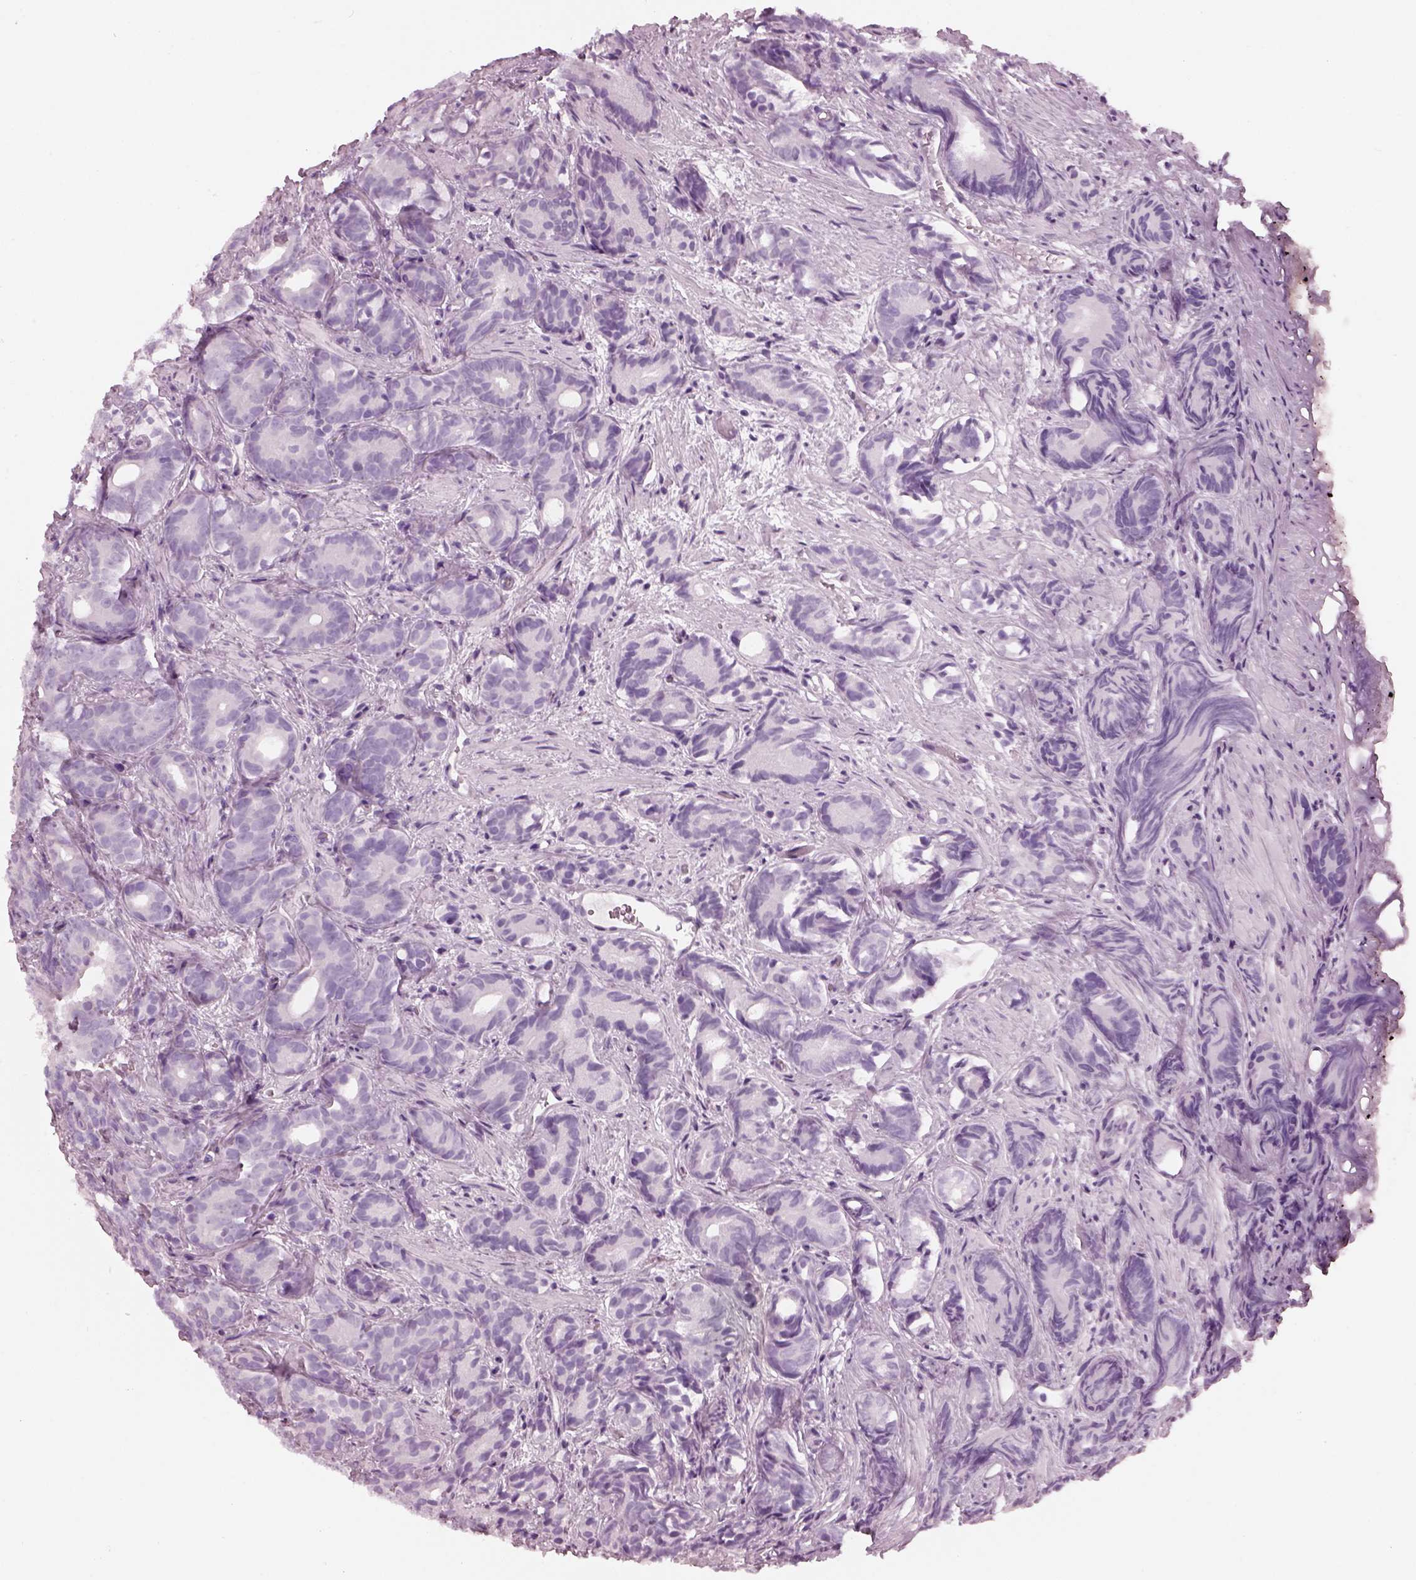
{"staining": {"intensity": "negative", "quantity": "none", "location": "none"}, "tissue": "prostate cancer", "cell_type": "Tumor cells", "image_type": "cancer", "snomed": [{"axis": "morphology", "description": "Adenocarcinoma, High grade"}, {"axis": "topography", "description": "Prostate"}], "caption": "Immunohistochemistry (IHC) of adenocarcinoma (high-grade) (prostate) demonstrates no positivity in tumor cells.", "gene": "HYDIN", "patient": {"sex": "male", "age": 84}}